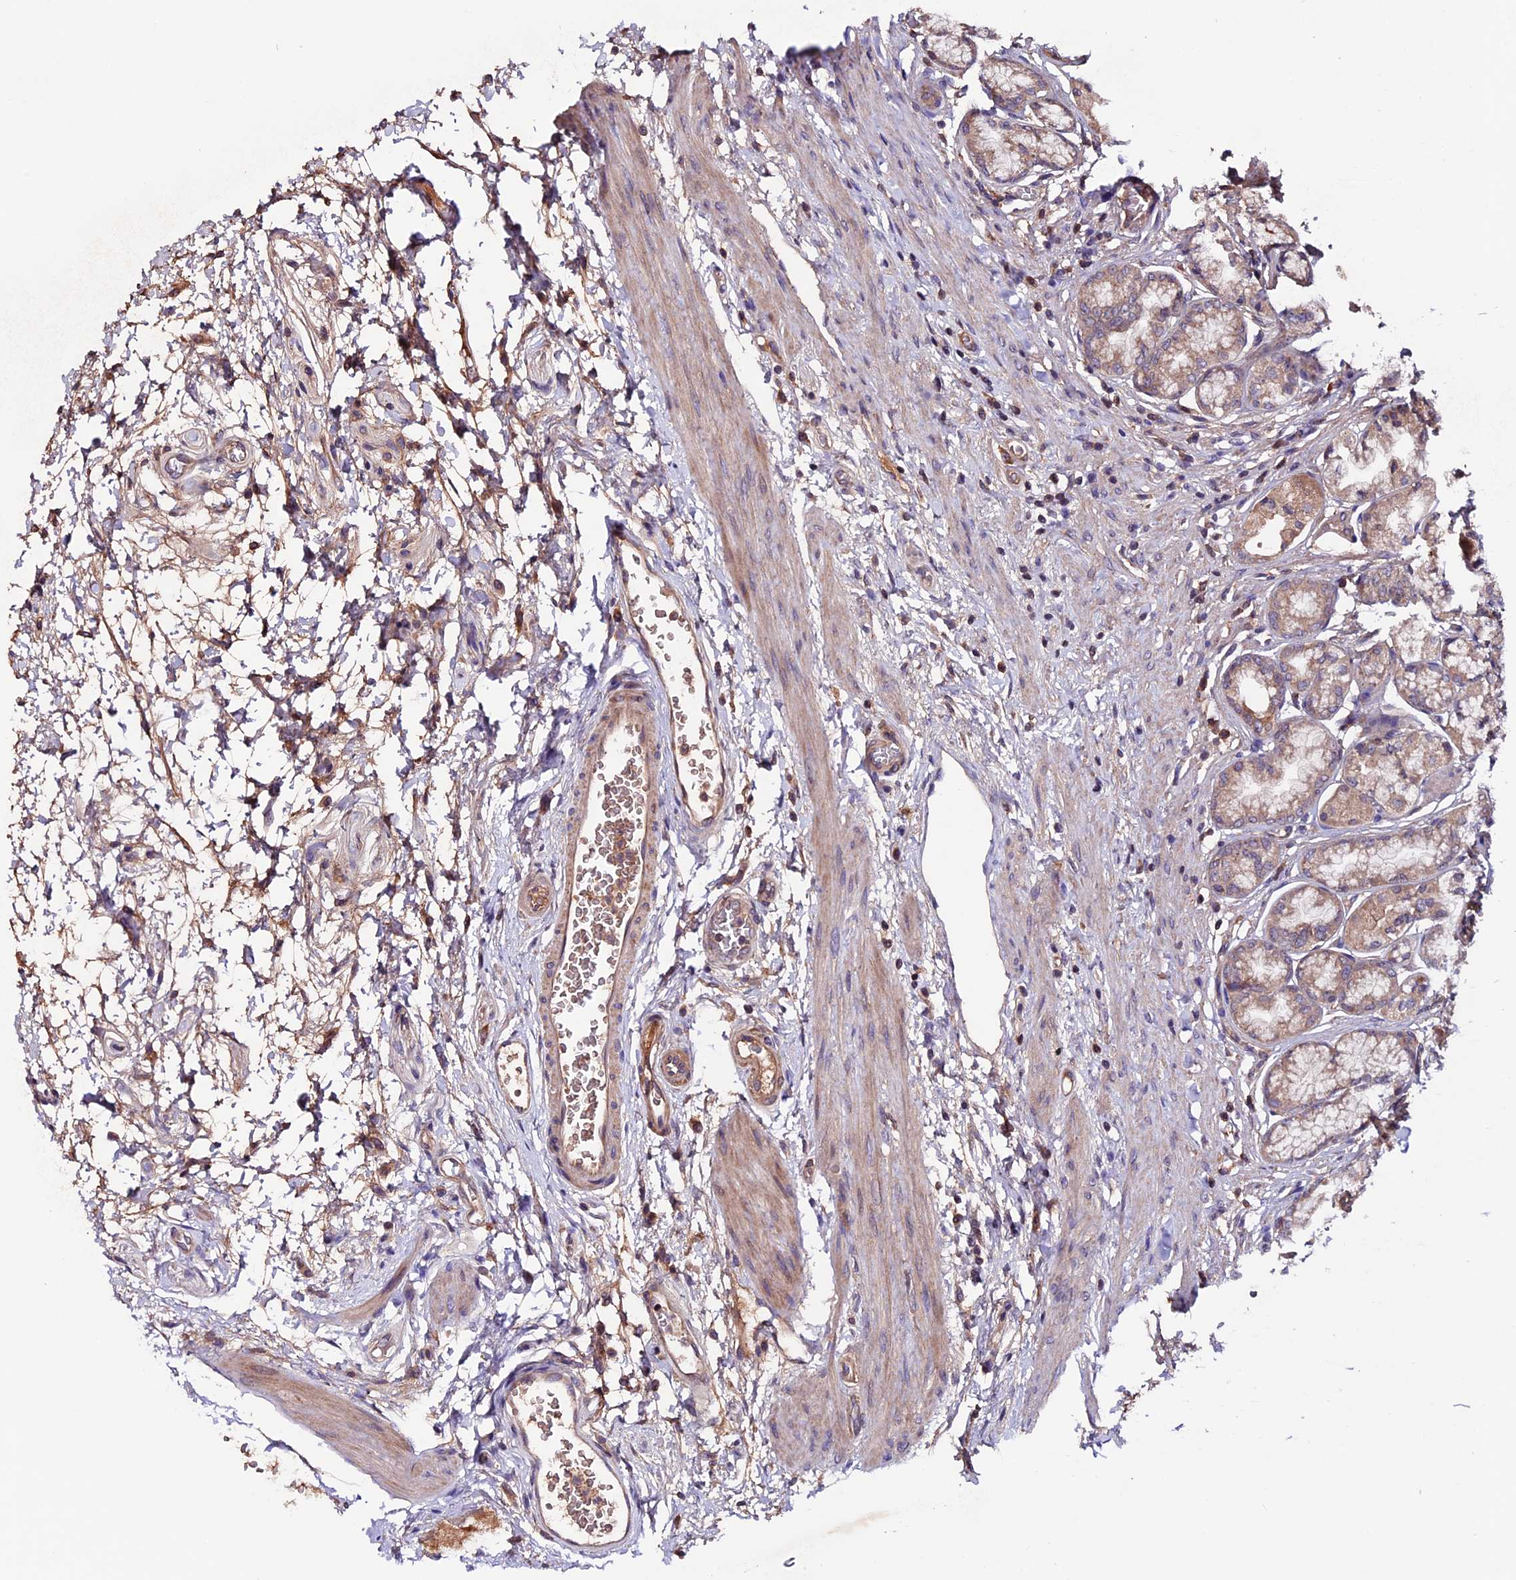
{"staining": {"intensity": "moderate", "quantity": ">75%", "location": "cytoplasmic/membranous"}, "tissue": "stomach", "cell_type": "Glandular cells", "image_type": "normal", "snomed": [{"axis": "morphology", "description": "Normal tissue, NOS"}, {"axis": "morphology", "description": "Adenocarcinoma, NOS"}, {"axis": "morphology", "description": "Adenocarcinoma, High grade"}, {"axis": "topography", "description": "Stomach, upper"}, {"axis": "topography", "description": "Stomach"}], "caption": "Immunohistochemistry of normal stomach displays medium levels of moderate cytoplasmic/membranous staining in about >75% of glandular cells. (DAB = brown stain, brightfield microscopy at high magnification).", "gene": "ZNF598", "patient": {"sex": "female", "age": 65}}